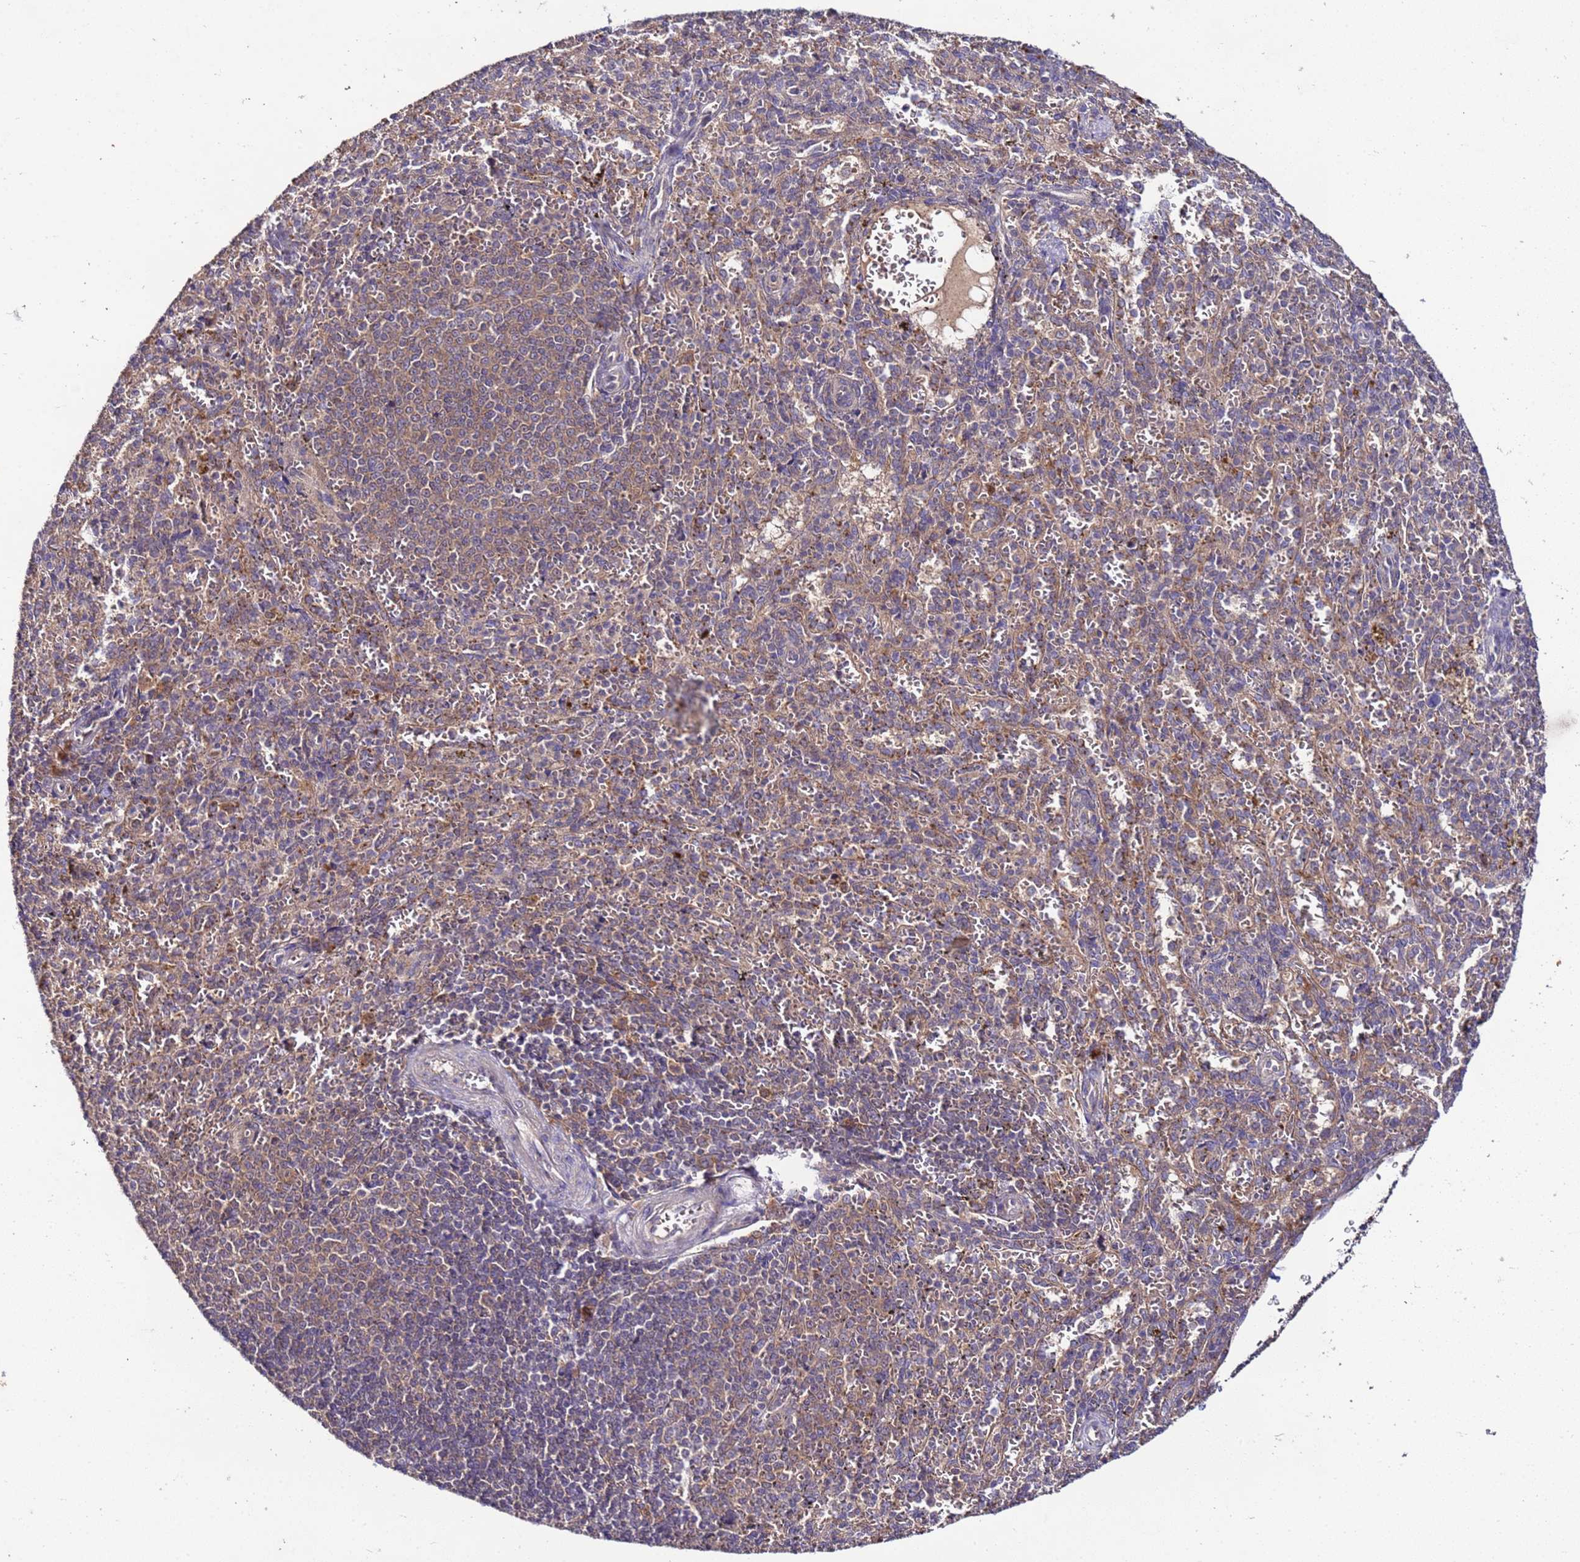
{"staining": {"intensity": "weak", "quantity": "25%-75%", "location": "cytoplasmic/membranous"}, "tissue": "spleen", "cell_type": "Cells in red pulp", "image_type": "normal", "snomed": [{"axis": "morphology", "description": "Normal tissue, NOS"}, {"axis": "topography", "description": "Spleen"}], "caption": "Immunohistochemical staining of unremarkable spleen shows 25%-75% levels of weak cytoplasmic/membranous protein staining in about 25%-75% of cells in red pulp. The staining was performed using DAB, with brown indicating positive protein expression. Nuclei are stained blue with hematoxylin.", "gene": "GSPT2", "patient": {"sex": "female", "age": 21}}